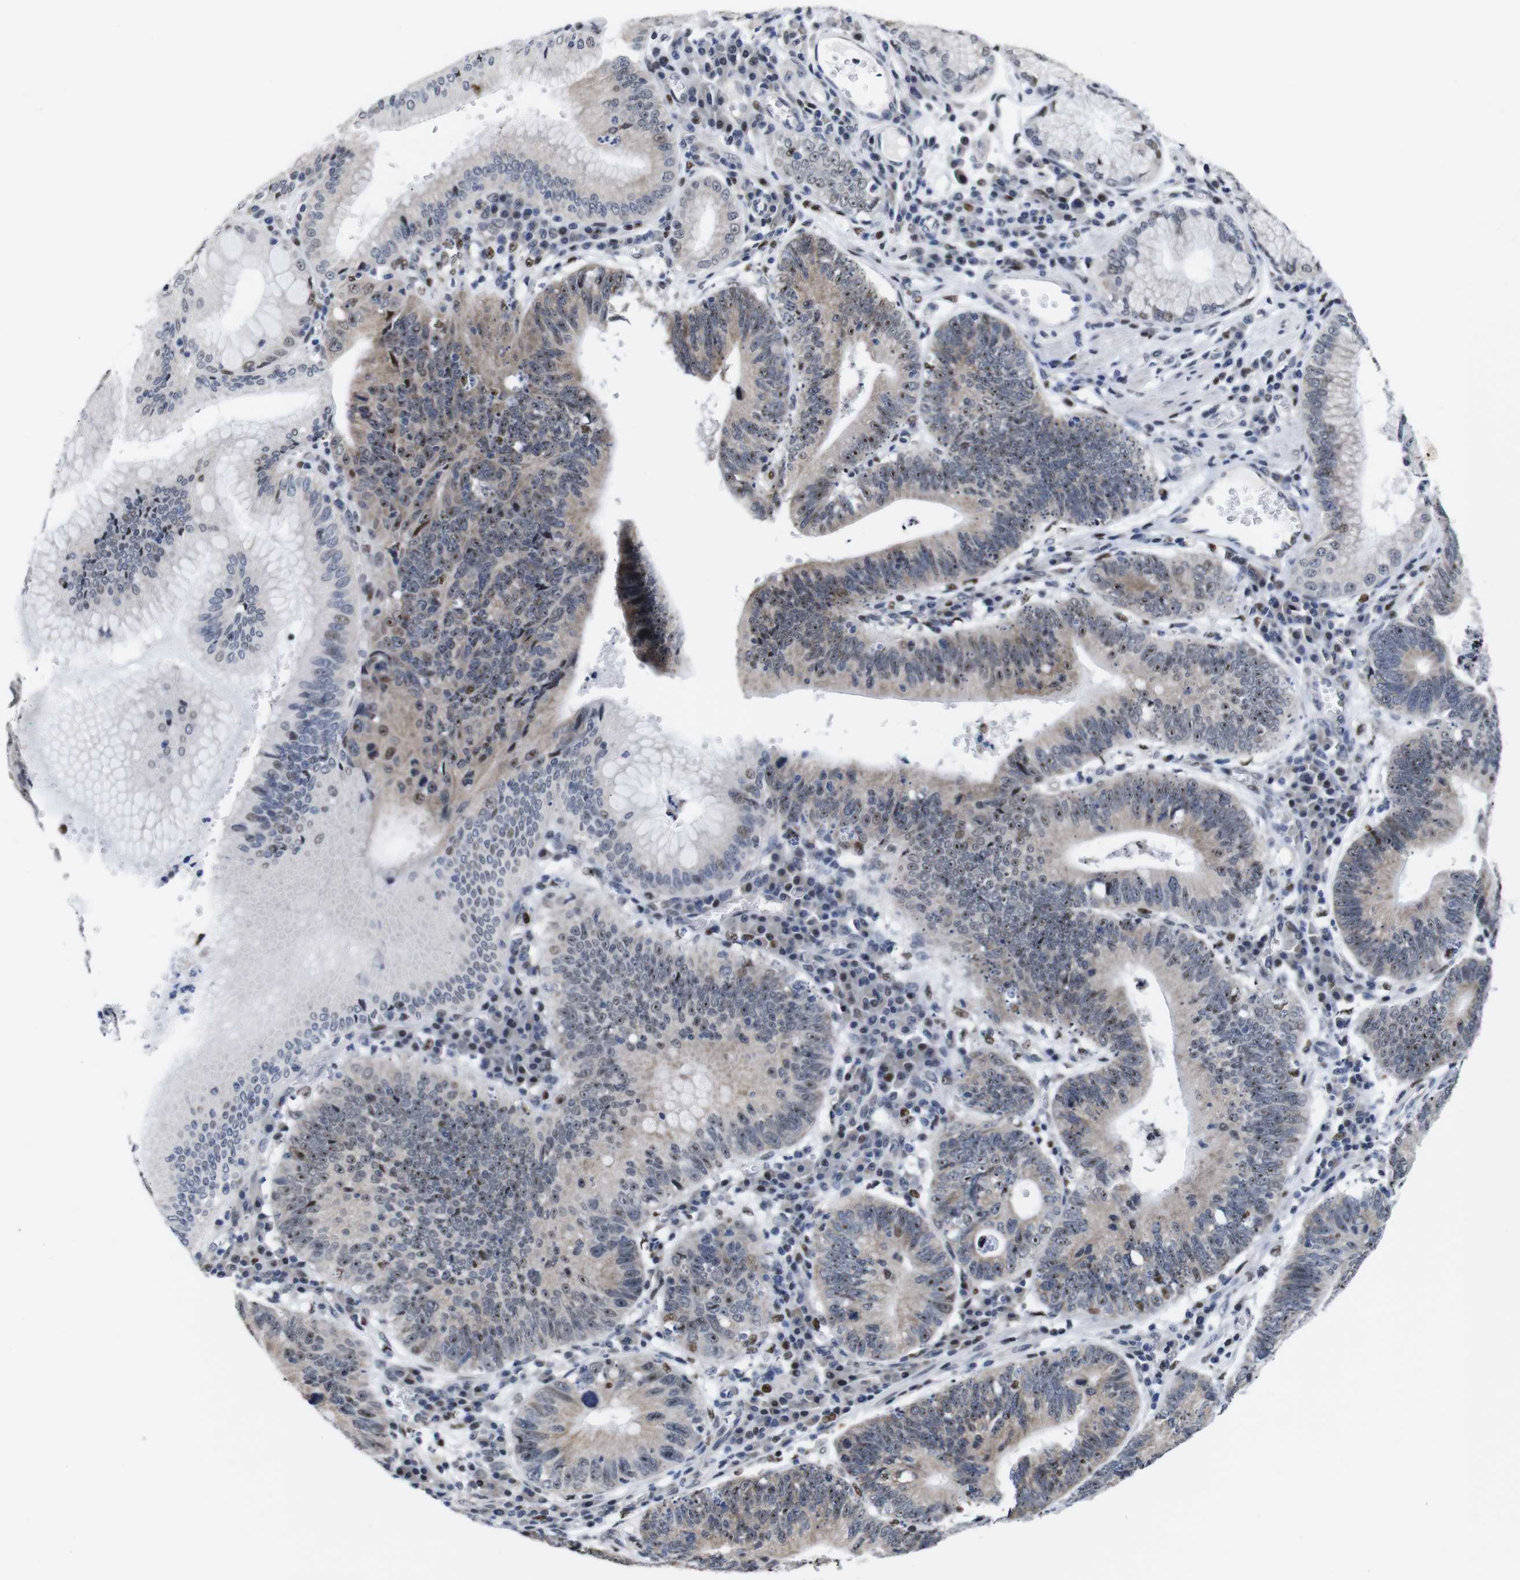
{"staining": {"intensity": "strong", "quantity": "25%-75%", "location": "cytoplasmic/membranous,nuclear"}, "tissue": "stomach cancer", "cell_type": "Tumor cells", "image_type": "cancer", "snomed": [{"axis": "morphology", "description": "Adenocarcinoma, NOS"}, {"axis": "topography", "description": "Stomach"}], "caption": "Stomach adenocarcinoma stained with DAB immunohistochemistry exhibits high levels of strong cytoplasmic/membranous and nuclear expression in approximately 25%-75% of tumor cells.", "gene": "GATA6", "patient": {"sex": "male", "age": 59}}